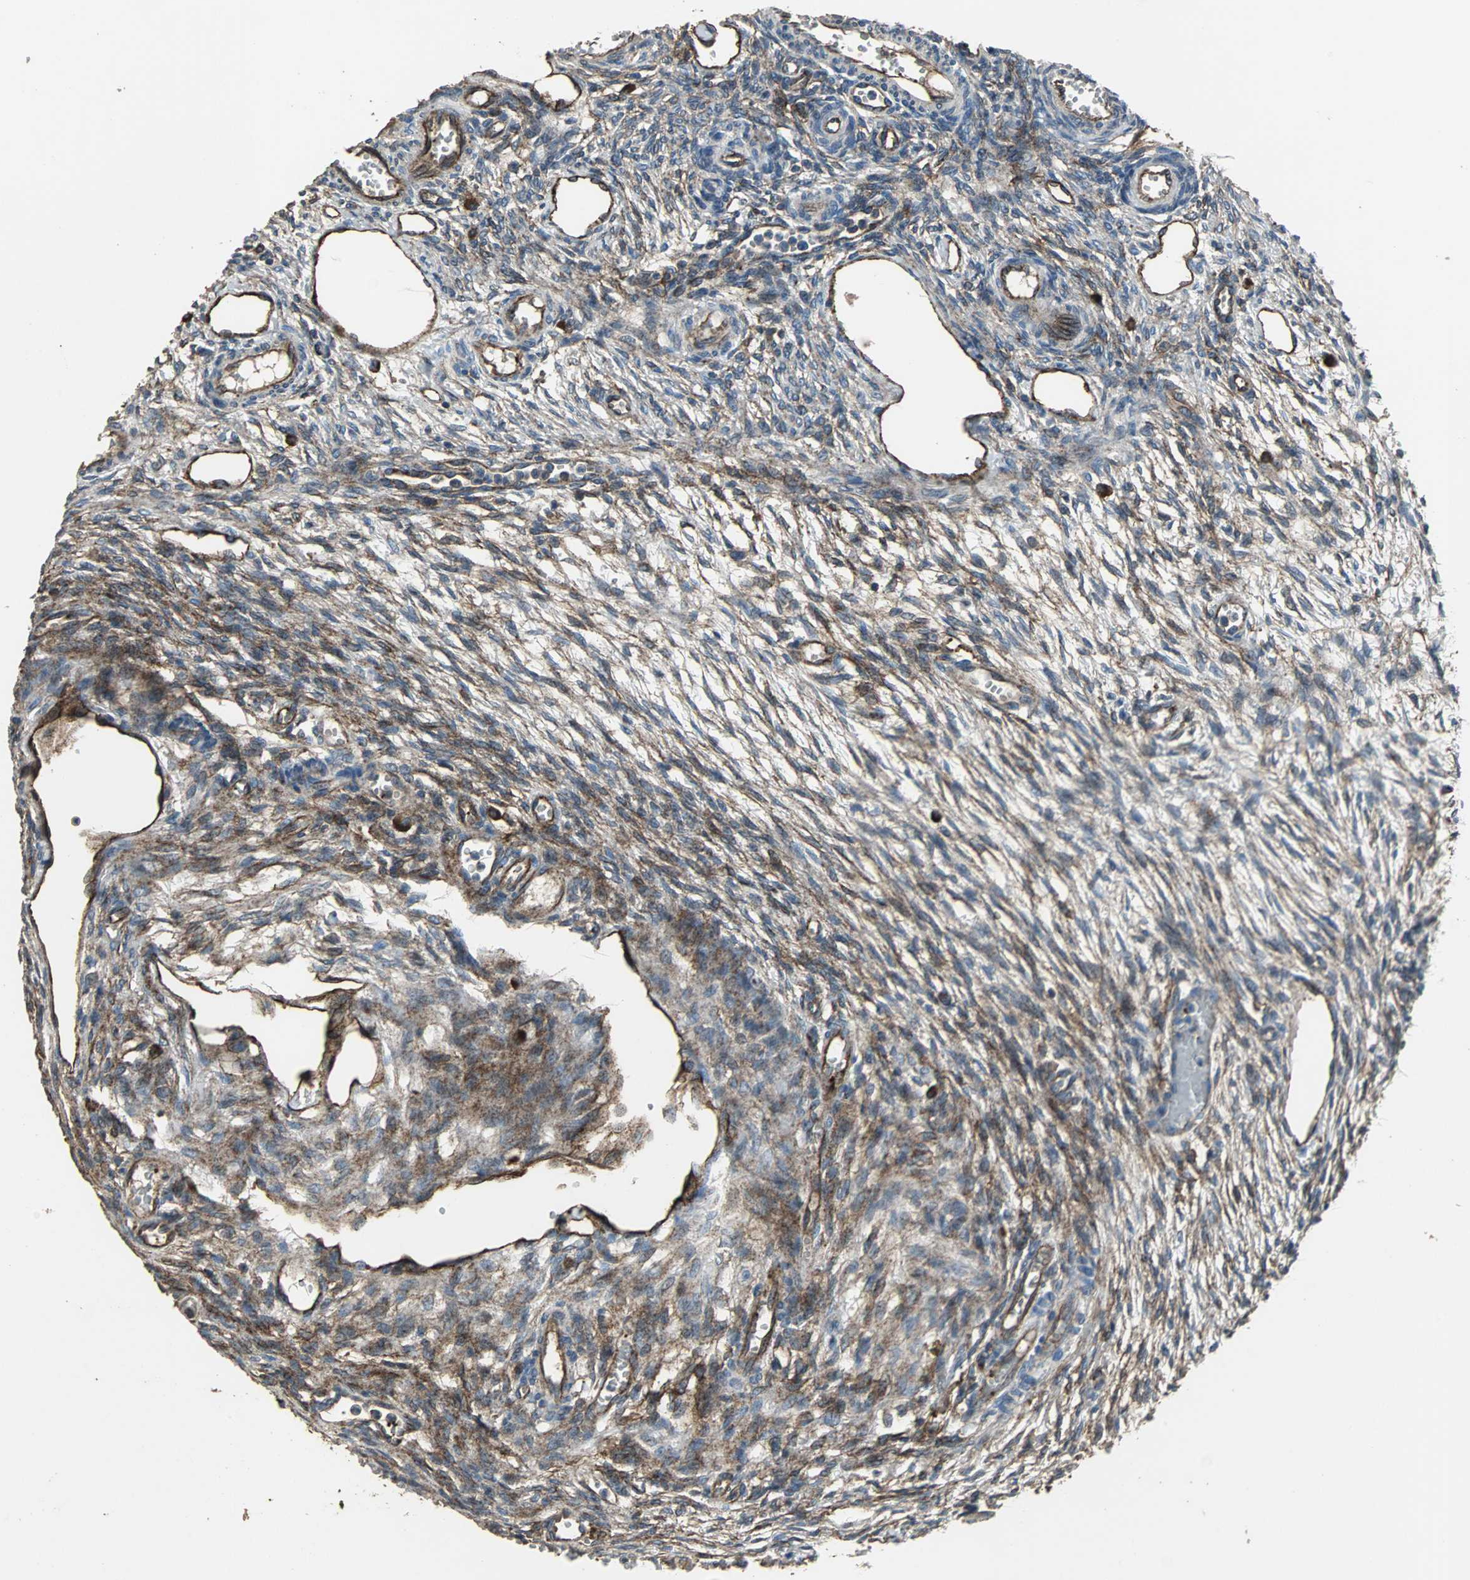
{"staining": {"intensity": "moderate", "quantity": ">75%", "location": "cytoplasmic/membranous"}, "tissue": "ovary", "cell_type": "Follicle cells", "image_type": "normal", "snomed": [{"axis": "morphology", "description": "Normal tissue, NOS"}, {"axis": "topography", "description": "Ovary"}], "caption": "Ovary stained for a protein shows moderate cytoplasmic/membranous positivity in follicle cells. (Stains: DAB in brown, nuclei in blue, Microscopy: brightfield microscopy at high magnification).", "gene": "F11R", "patient": {"sex": "female", "age": 33}}